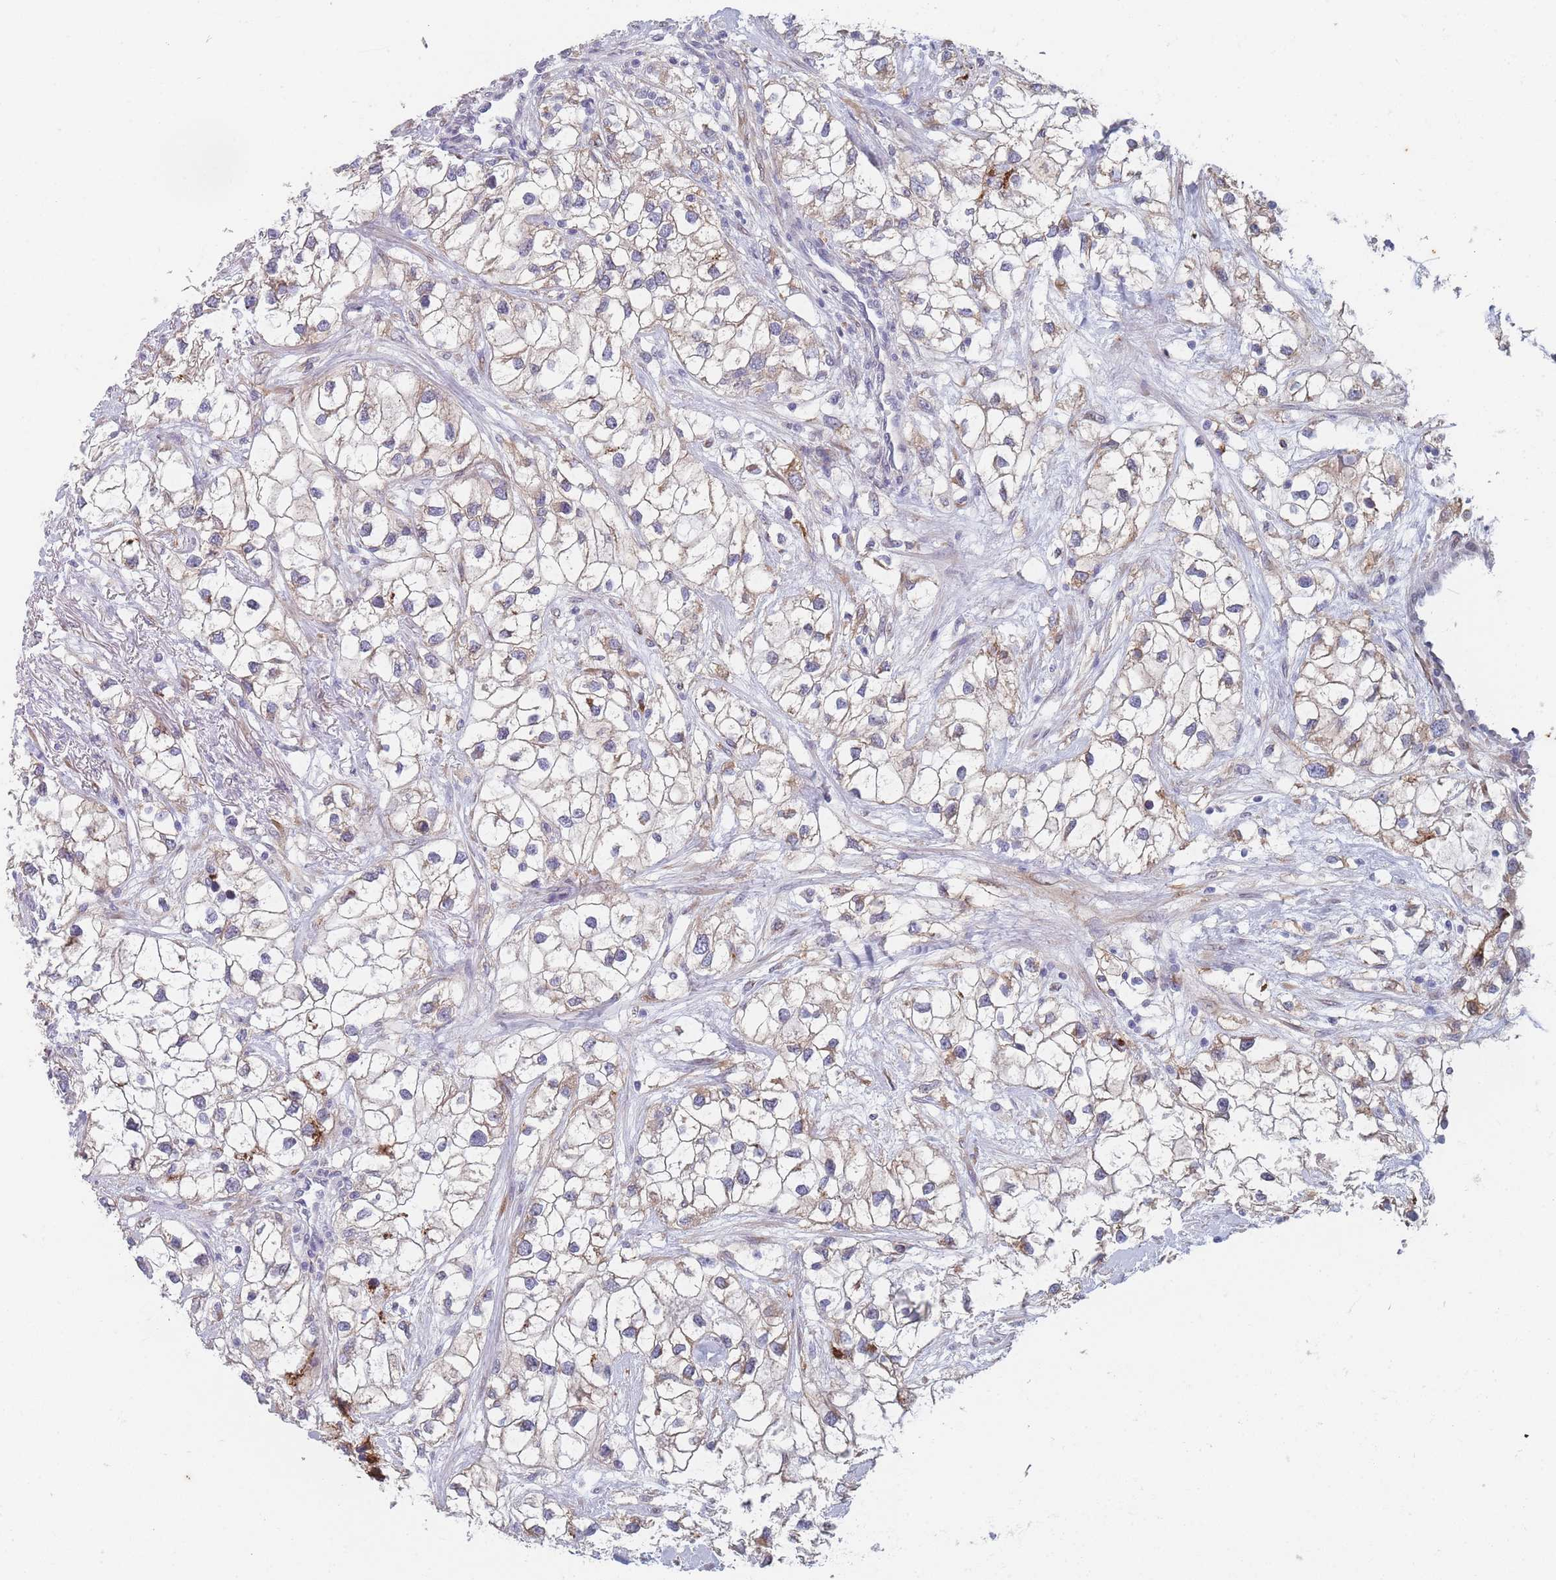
{"staining": {"intensity": "moderate", "quantity": "<25%", "location": "cytoplasmic/membranous"}, "tissue": "renal cancer", "cell_type": "Tumor cells", "image_type": "cancer", "snomed": [{"axis": "morphology", "description": "Adenocarcinoma, NOS"}, {"axis": "topography", "description": "Kidney"}], "caption": "A brown stain highlights moderate cytoplasmic/membranous expression of a protein in human adenocarcinoma (renal) tumor cells.", "gene": "TMED10", "patient": {"sex": "male", "age": 59}}